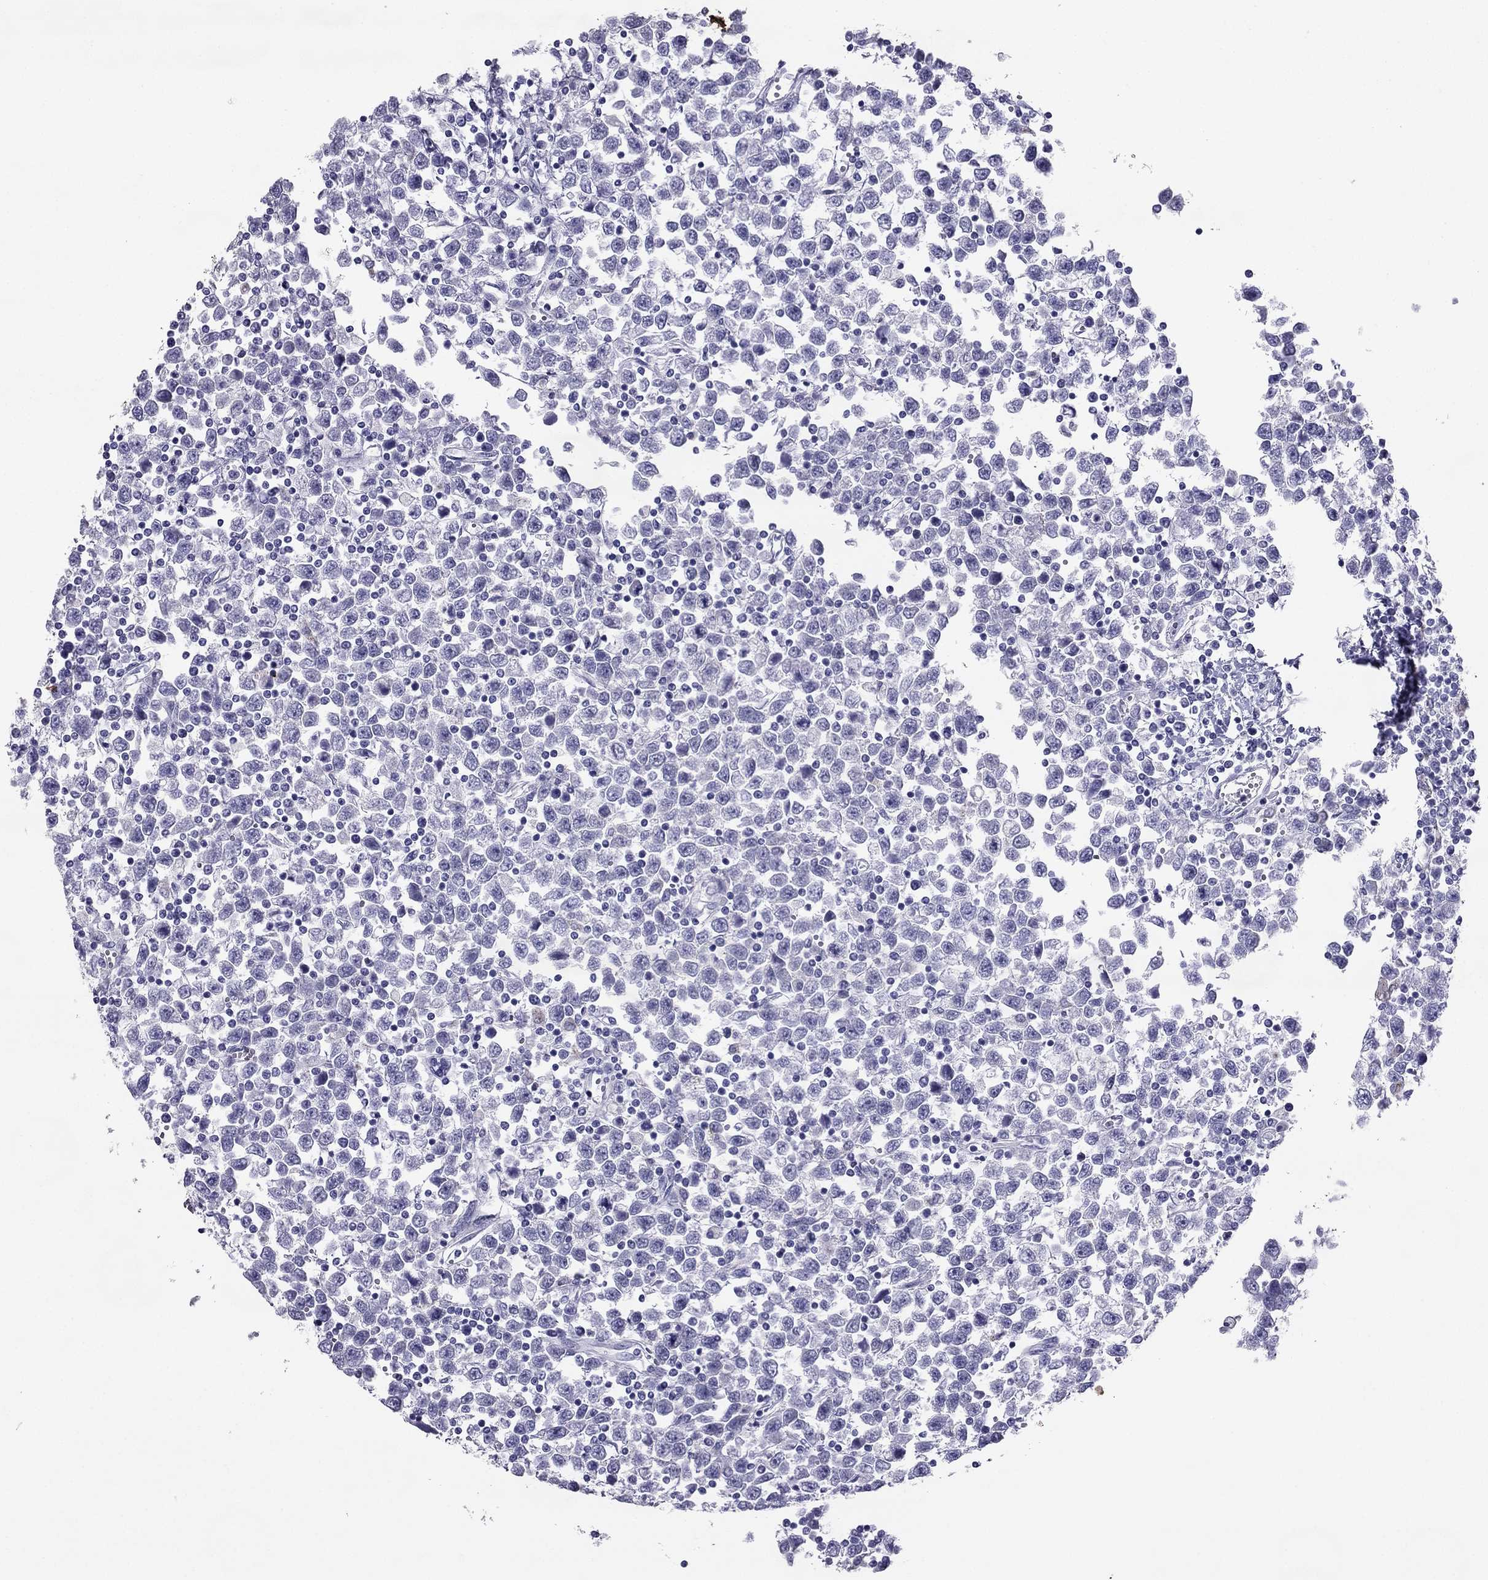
{"staining": {"intensity": "negative", "quantity": "none", "location": "none"}, "tissue": "testis cancer", "cell_type": "Tumor cells", "image_type": "cancer", "snomed": [{"axis": "morphology", "description": "Seminoma, NOS"}, {"axis": "topography", "description": "Testis"}], "caption": "IHC histopathology image of neoplastic tissue: human testis cancer stained with DAB exhibits no significant protein staining in tumor cells.", "gene": "MAEL", "patient": {"sex": "male", "age": 34}}